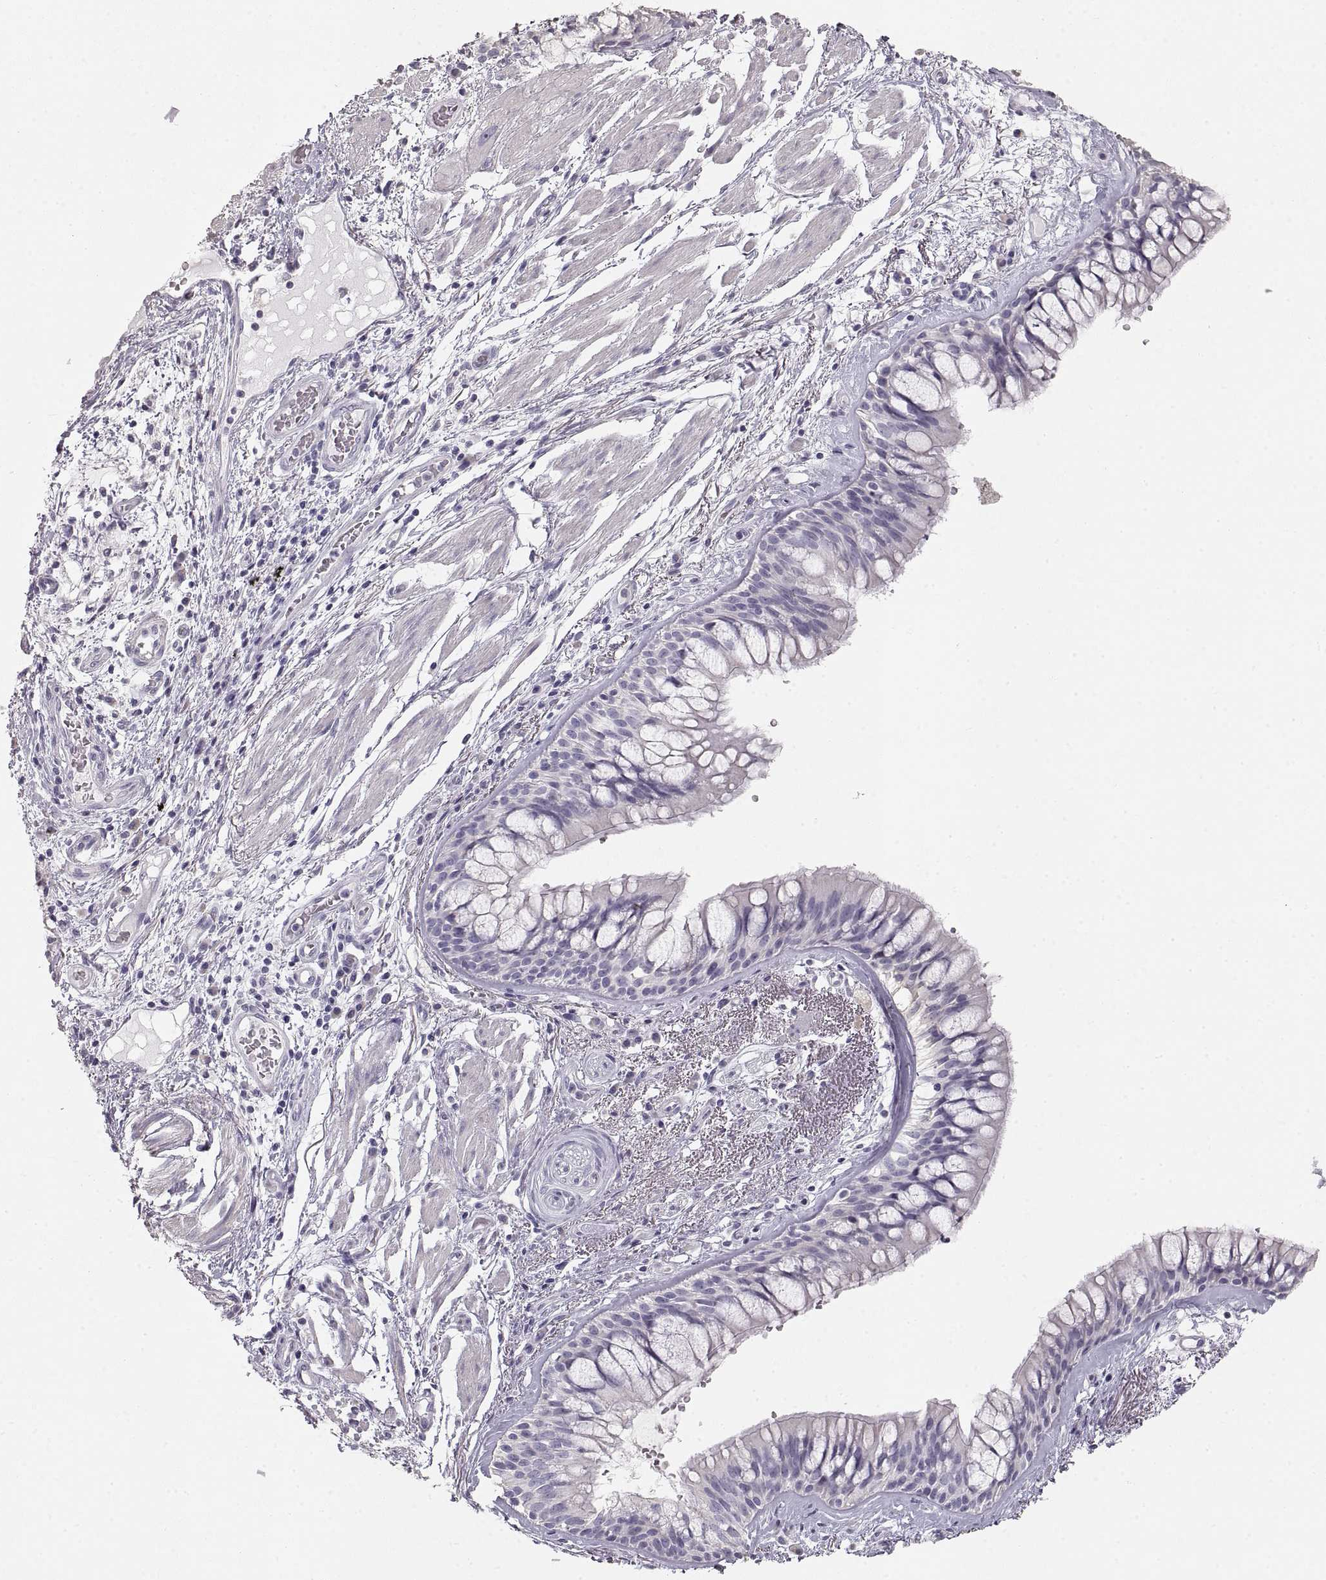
{"staining": {"intensity": "negative", "quantity": "none", "location": "none"}, "tissue": "bronchus", "cell_type": "Respiratory epithelial cells", "image_type": "normal", "snomed": [{"axis": "morphology", "description": "Normal tissue, NOS"}, {"axis": "topography", "description": "Bronchus"}, {"axis": "topography", "description": "Lung"}], "caption": "A high-resolution micrograph shows immunohistochemistry (IHC) staining of normal bronchus, which shows no significant positivity in respiratory epithelial cells.", "gene": "ZP3", "patient": {"sex": "female", "age": 57}}